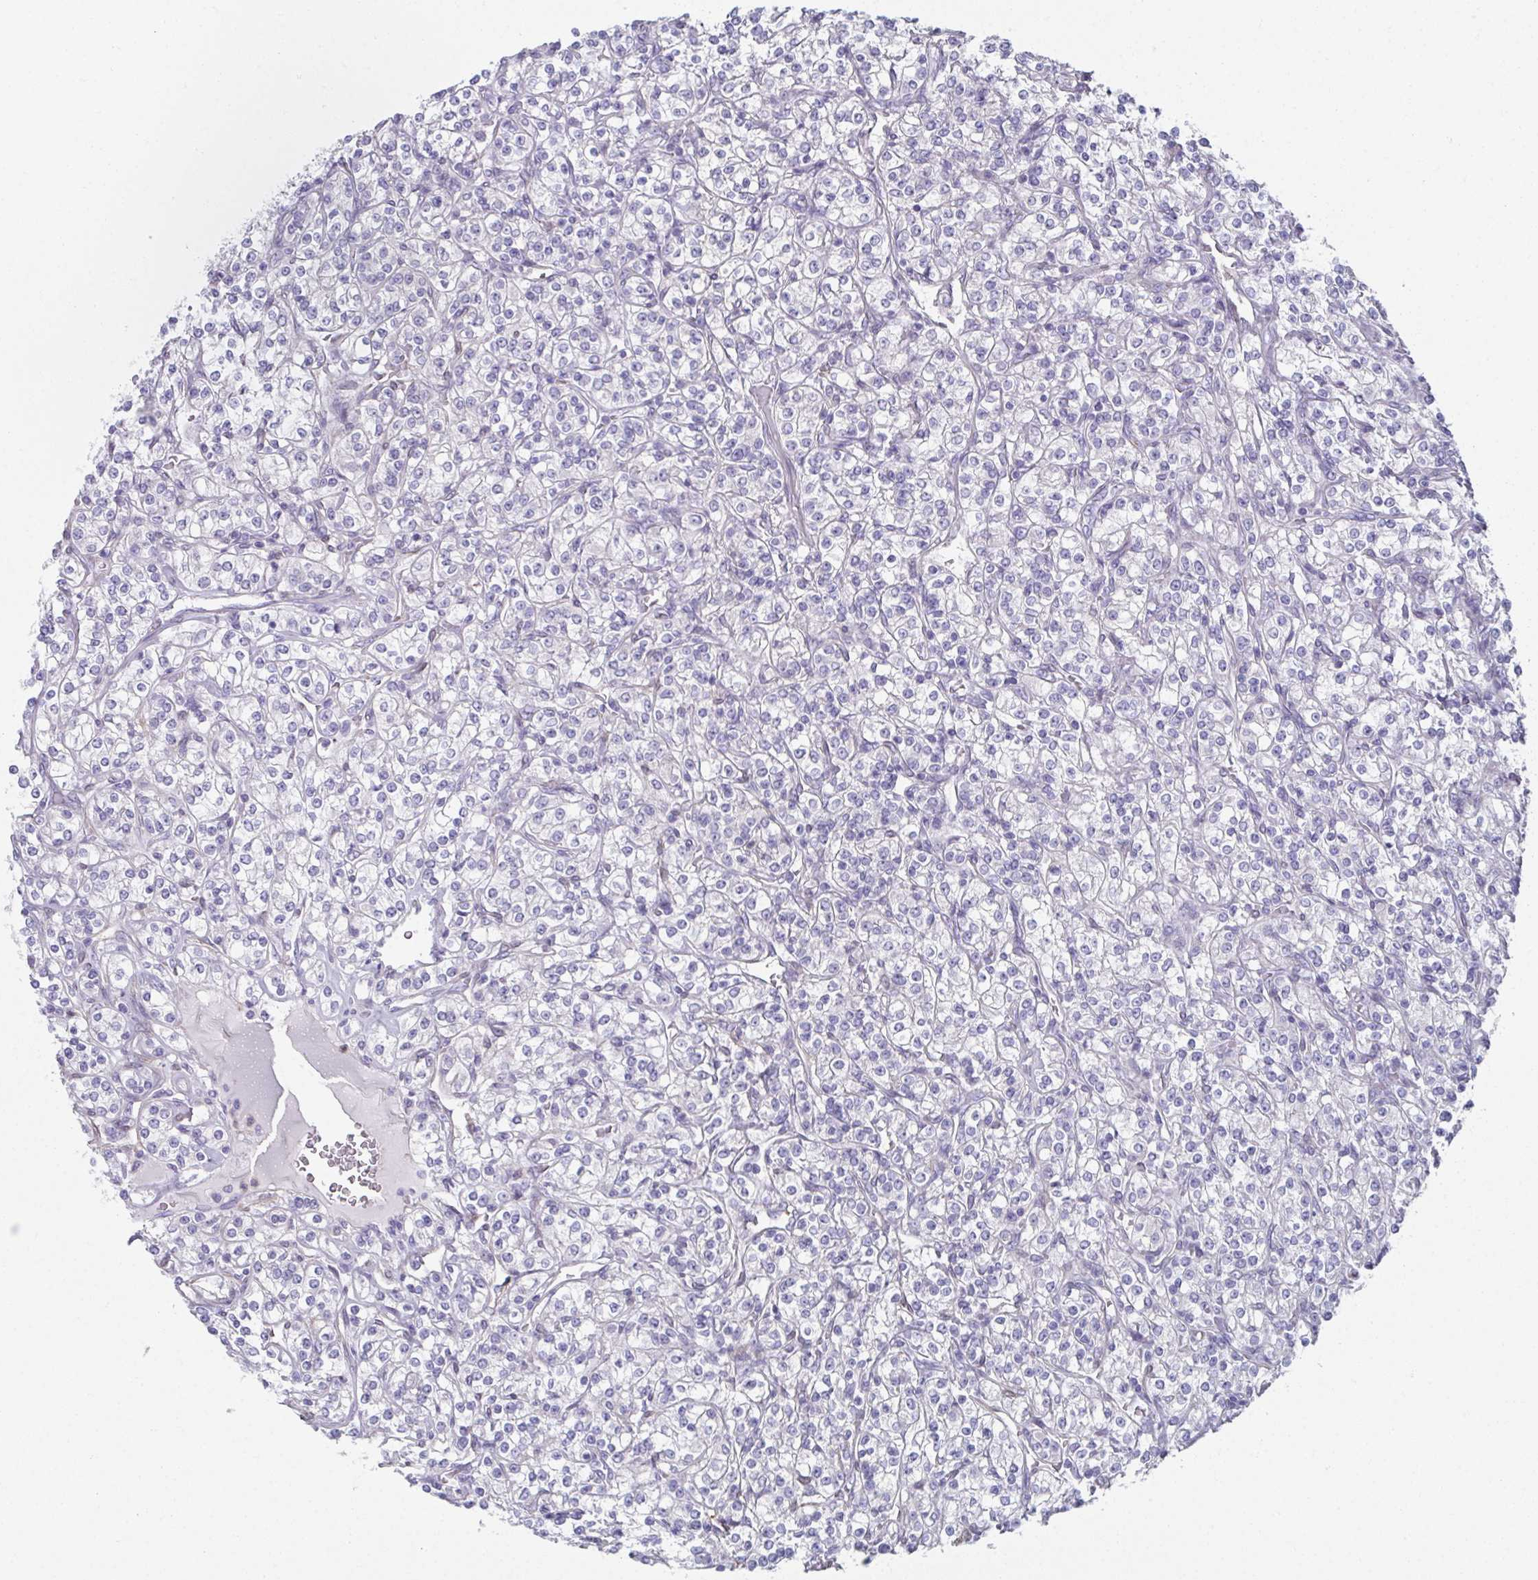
{"staining": {"intensity": "negative", "quantity": "none", "location": "none"}, "tissue": "renal cancer", "cell_type": "Tumor cells", "image_type": "cancer", "snomed": [{"axis": "morphology", "description": "Adenocarcinoma, NOS"}, {"axis": "topography", "description": "Kidney"}], "caption": "Immunohistochemistry (IHC) micrograph of neoplastic tissue: renal cancer stained with DAB displays no significant protein expression in tumor cells.", "gene": "RBP1", "patient": {"sex": "male", "age": 77}}